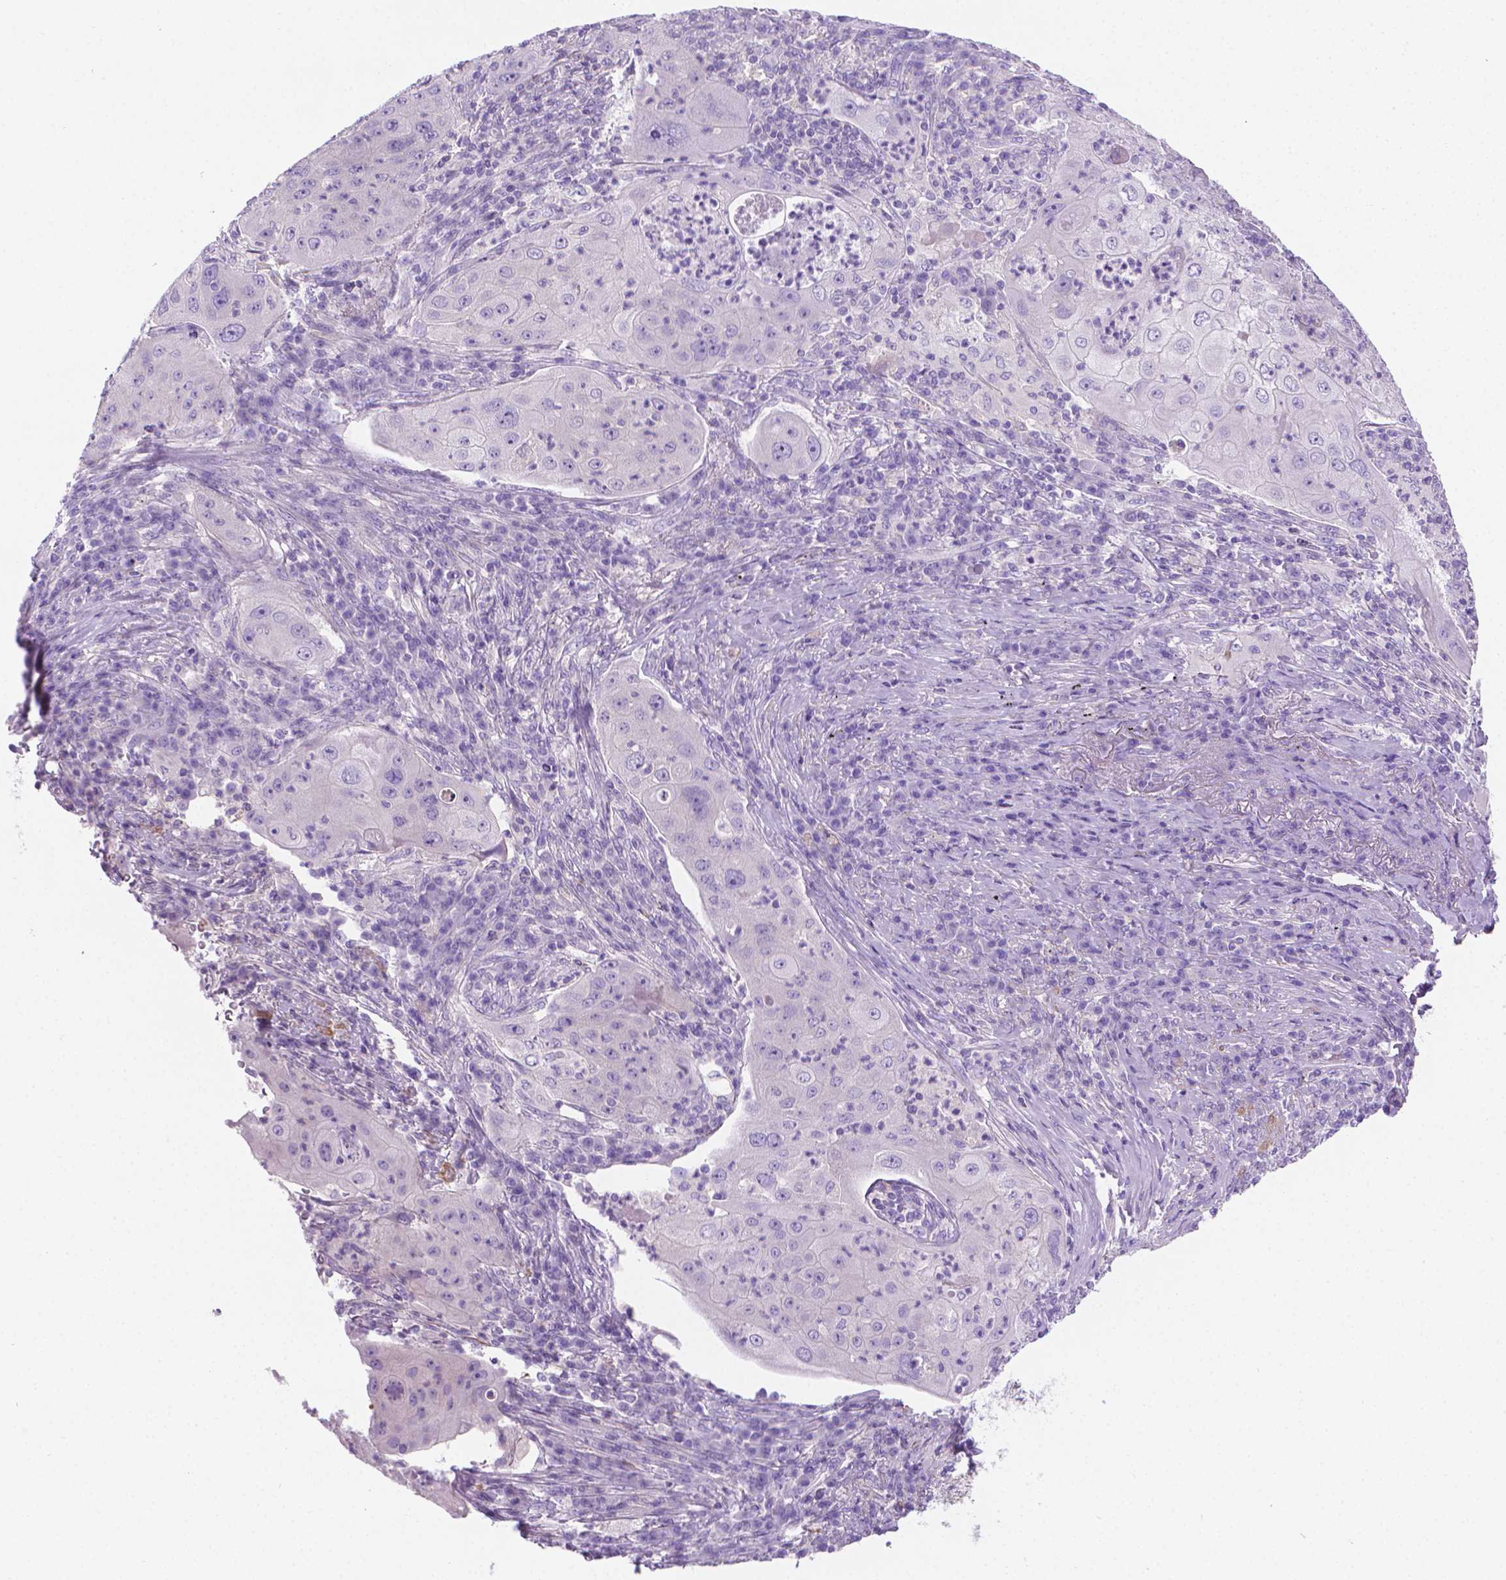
{"staining": {"intensity": "negative", "quantity": "none", "location": "none"}, "tissue": "lung cancer", "cell_type": "Tumor cells", "image_type": "cancer", "snomed": [{"axis": "morphology", "description": "Squamous cell carcinoma, NOS"}, {"axis": "topography", "description": "Lung"}], "caption": "High power microscopy photomicrograph of an immunohistochemistry (IHC) histopathology image of squamous cell carcinoma (lung), revealing no significant positivity in tumor cells. The staining is performed using DAB brown chromogen with nuclei counter-stained in using hematoxylin.", "gene": "FASN", "patient": {"sex": "female", "age": 59}}